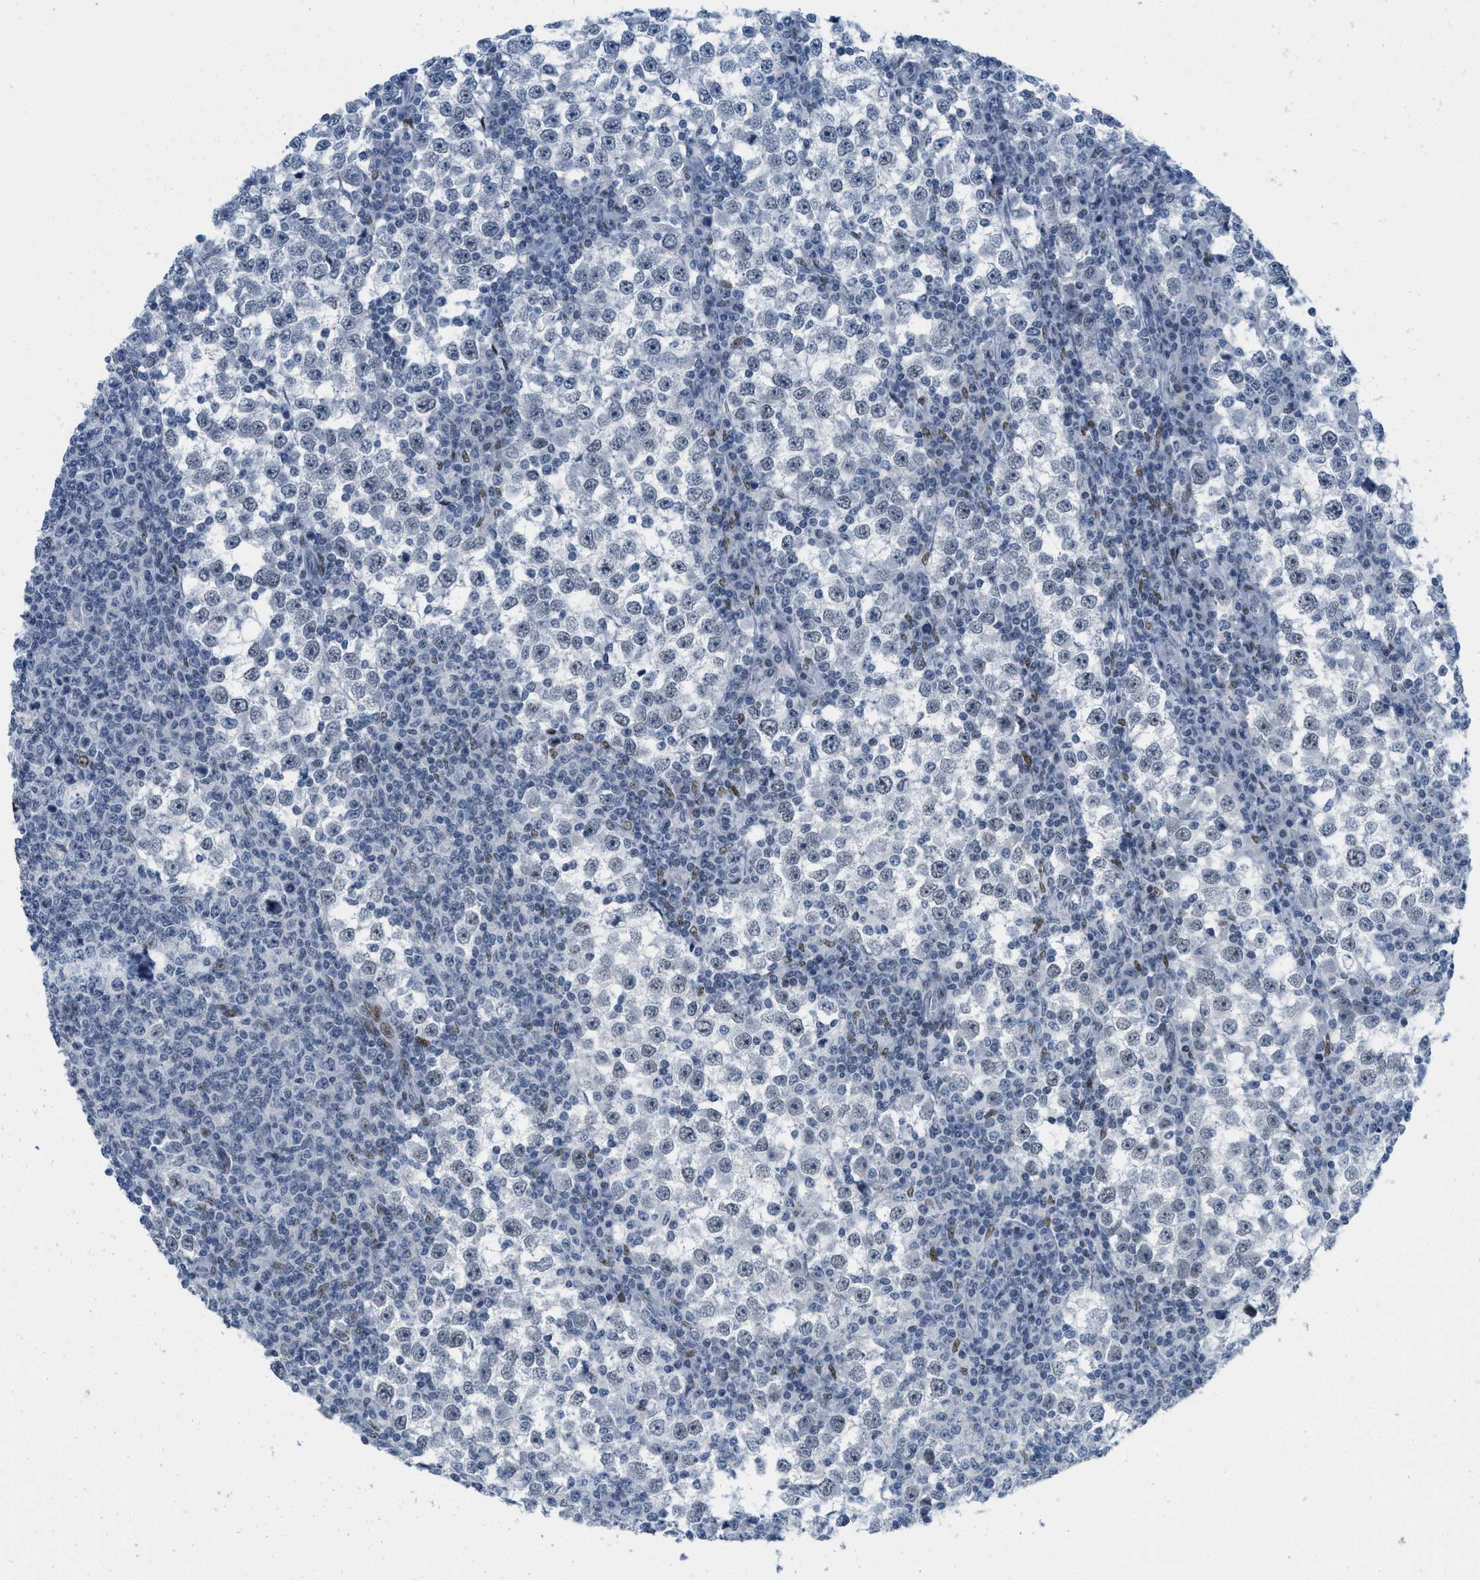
{"staining": {"intensity": "negative", "quantity": "none", "location": "none"}, "tissue": "testis cancer", "cell_type": "Tumor cells", "image_type": "cancer", "snomed": [{"axis": "morphology", "description": "Seminoma, NOS"}, {"axis": "topography", "description": "Testis"}], "caption": "A high-resolution photomicrograph shows immunohistochemistry (IHC) staining of testis cancer (seminoma), which demonstrates no significant positivity in tumor cells. (Stains: DAB IHC with hematoxylin counter stain, Microscopy: brightfield microscopy at high magnification).", "gene": "PBX1", "patient": {"sex": "male", "age": 65}}